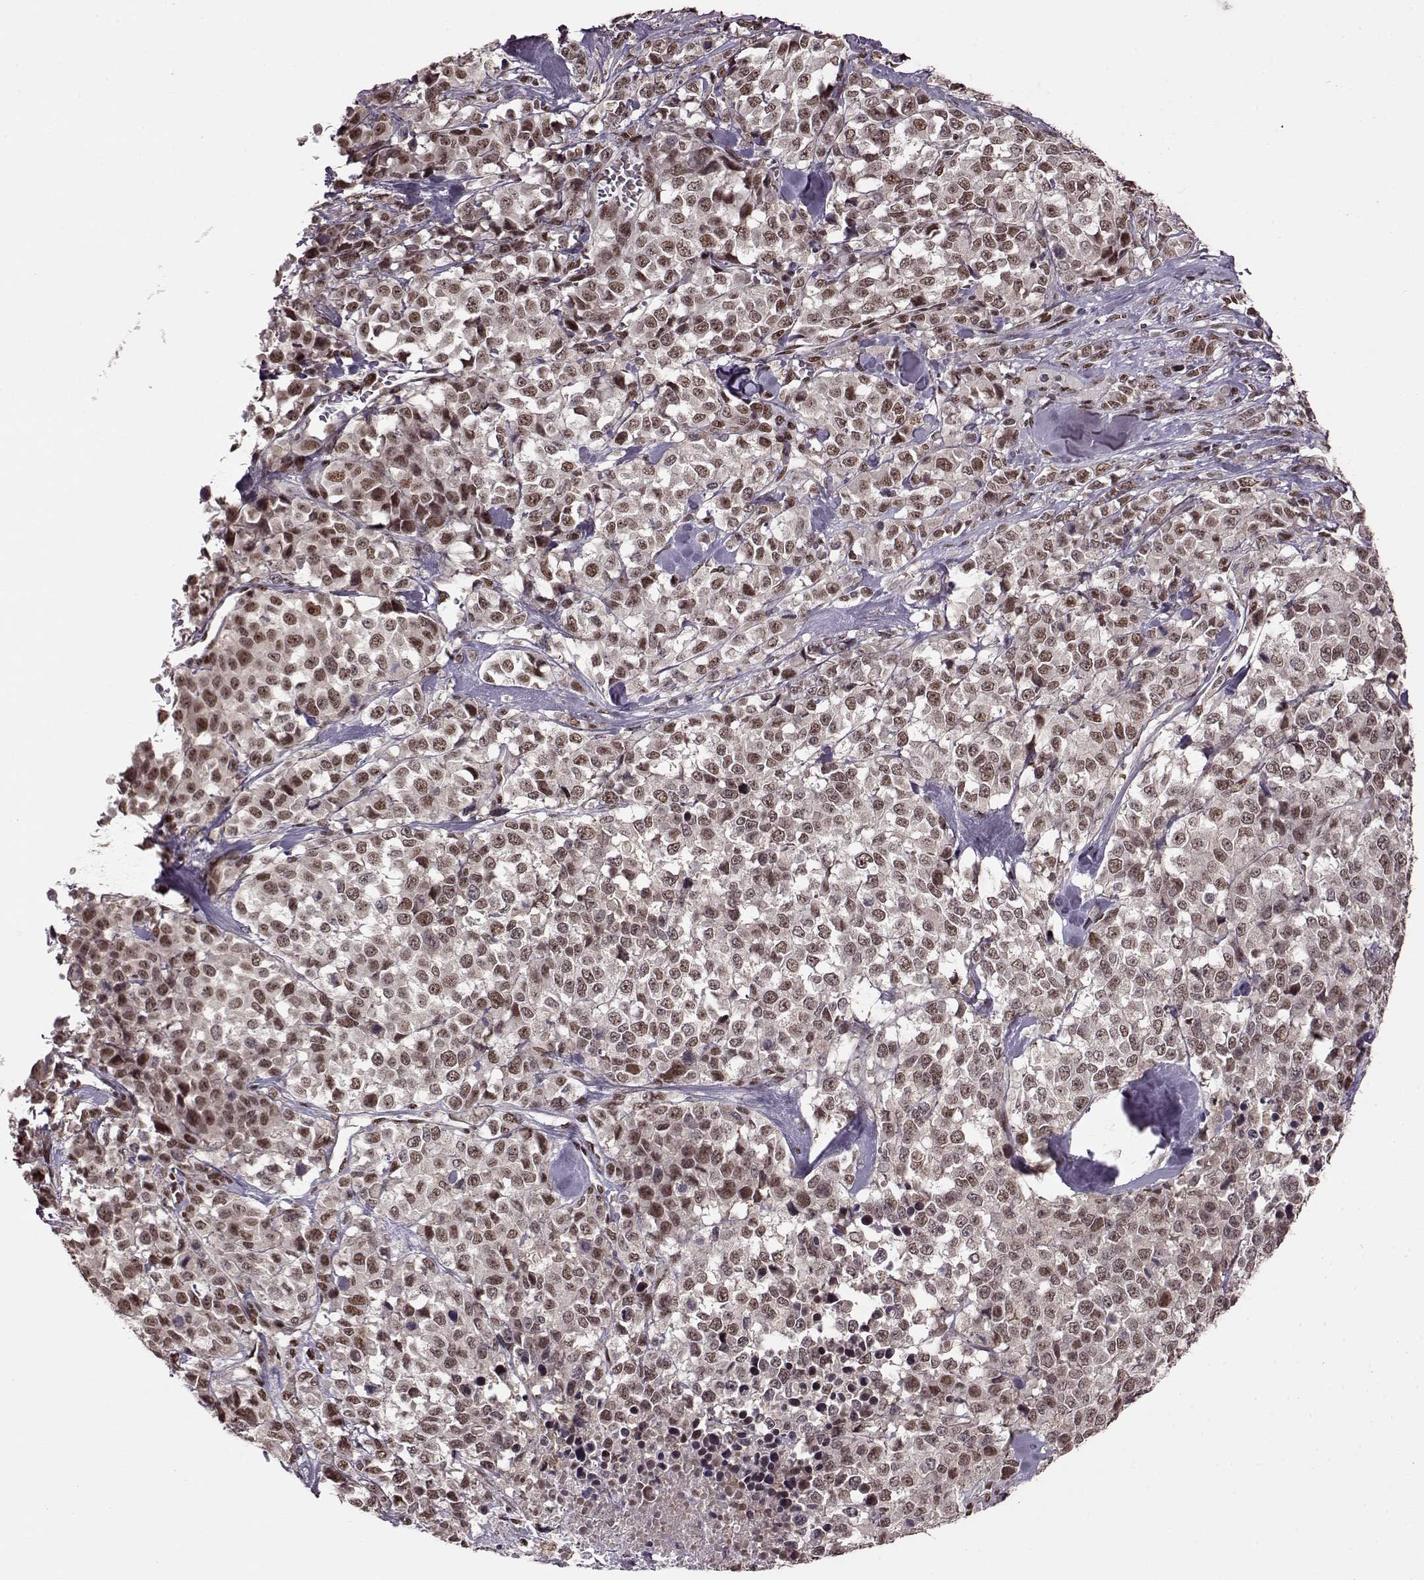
{"staining": {"intensity": "moderate", "quantity": ">75%", "location": "nuclear"}, "tissue": "melanoma", "cell_type": "Tumor cells", "image_type": "cancer", "snomed": [{"axis": "morphology", "description": "Malignant melanoma, Metastatic site"}, {"axis": "topography", "description": "Skin"}], "caption": "Approximately >75% of tumor cells in malignant melanoma (metastatic site) show moderate nuclear protein expression as visualized by brown immunohistochemical staining.", "gene": "FTO", "patient": {"sex": "male", "age": 84}}